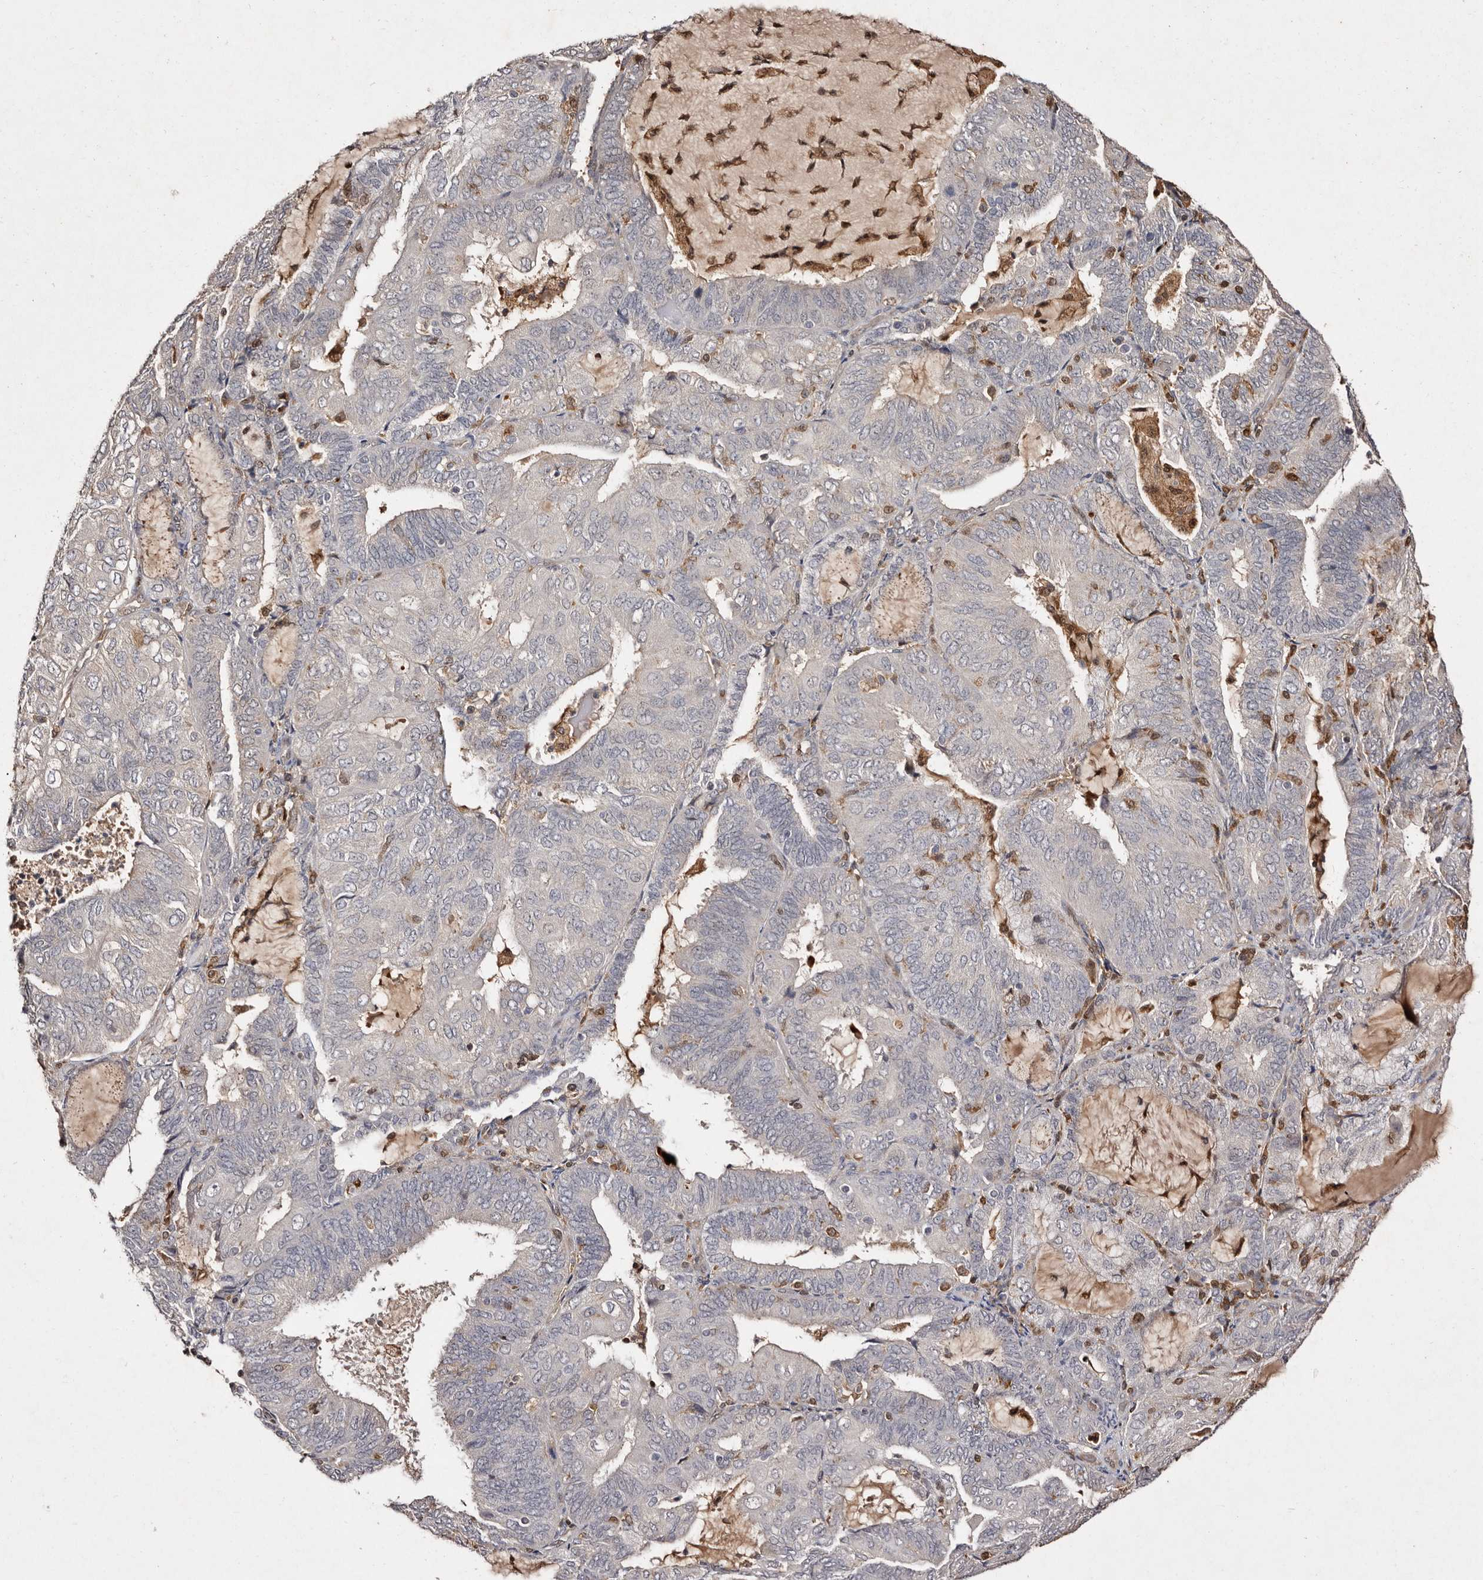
{"staining": {"intensity": "negative", "quantity": "none", "location": "none"}, "tissue": "endometrial cancer", "cell_type": "Tumor cells", "image_type": "cancer", "snomed": [{"axis": "morphology", "description": "Adenocarcinoma, NOS"}, {"axis": "topography", "description": "Endometrium"}], "caption": "IHC of endometrial cancer (adenocarcinoma) shows no positivity in tumor cells.", "gene": "GIMAP4", "patient": {"sex": "female", "age": 81}}